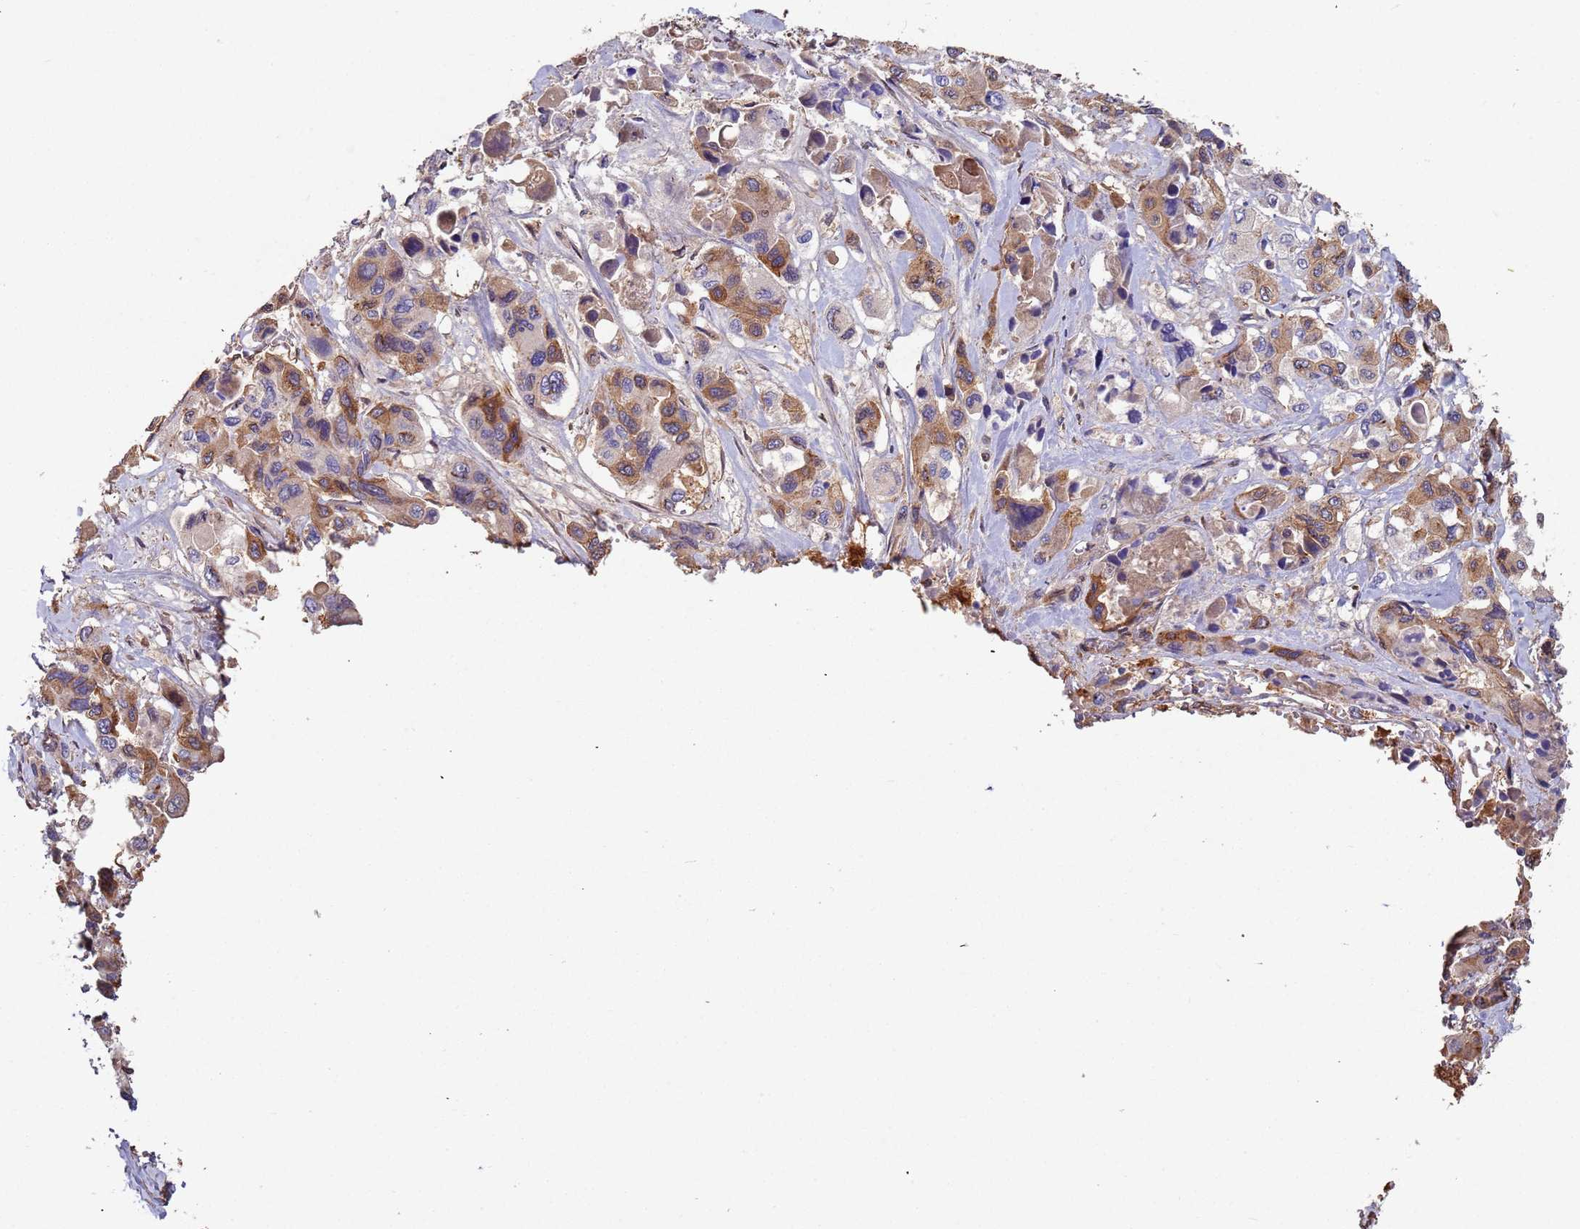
{"staining": {"intensity": "moderate", "quantity": ">75%", "location": "cytoplasmic/membranous"}, "tissue": "pancreatic cancer", "cell_type": "Tumor cells", "image_type": "cancer", "snomed": [{"axis": "morphology", "description": "Adenocarcinoma, NOS"}, {"axis": "topography", "description": "Pancreas"}], "caption": "Immunohistochemistry image of human pancreatic cancer (adenocarcinoma) stained for a protein (brown), which exhibits medium levels of moderate cytoplasmic/membranous staining in about >75% of tumor cells.", "gene": "KANSL1L", "patient": {"sex": "male", "age": 92}}